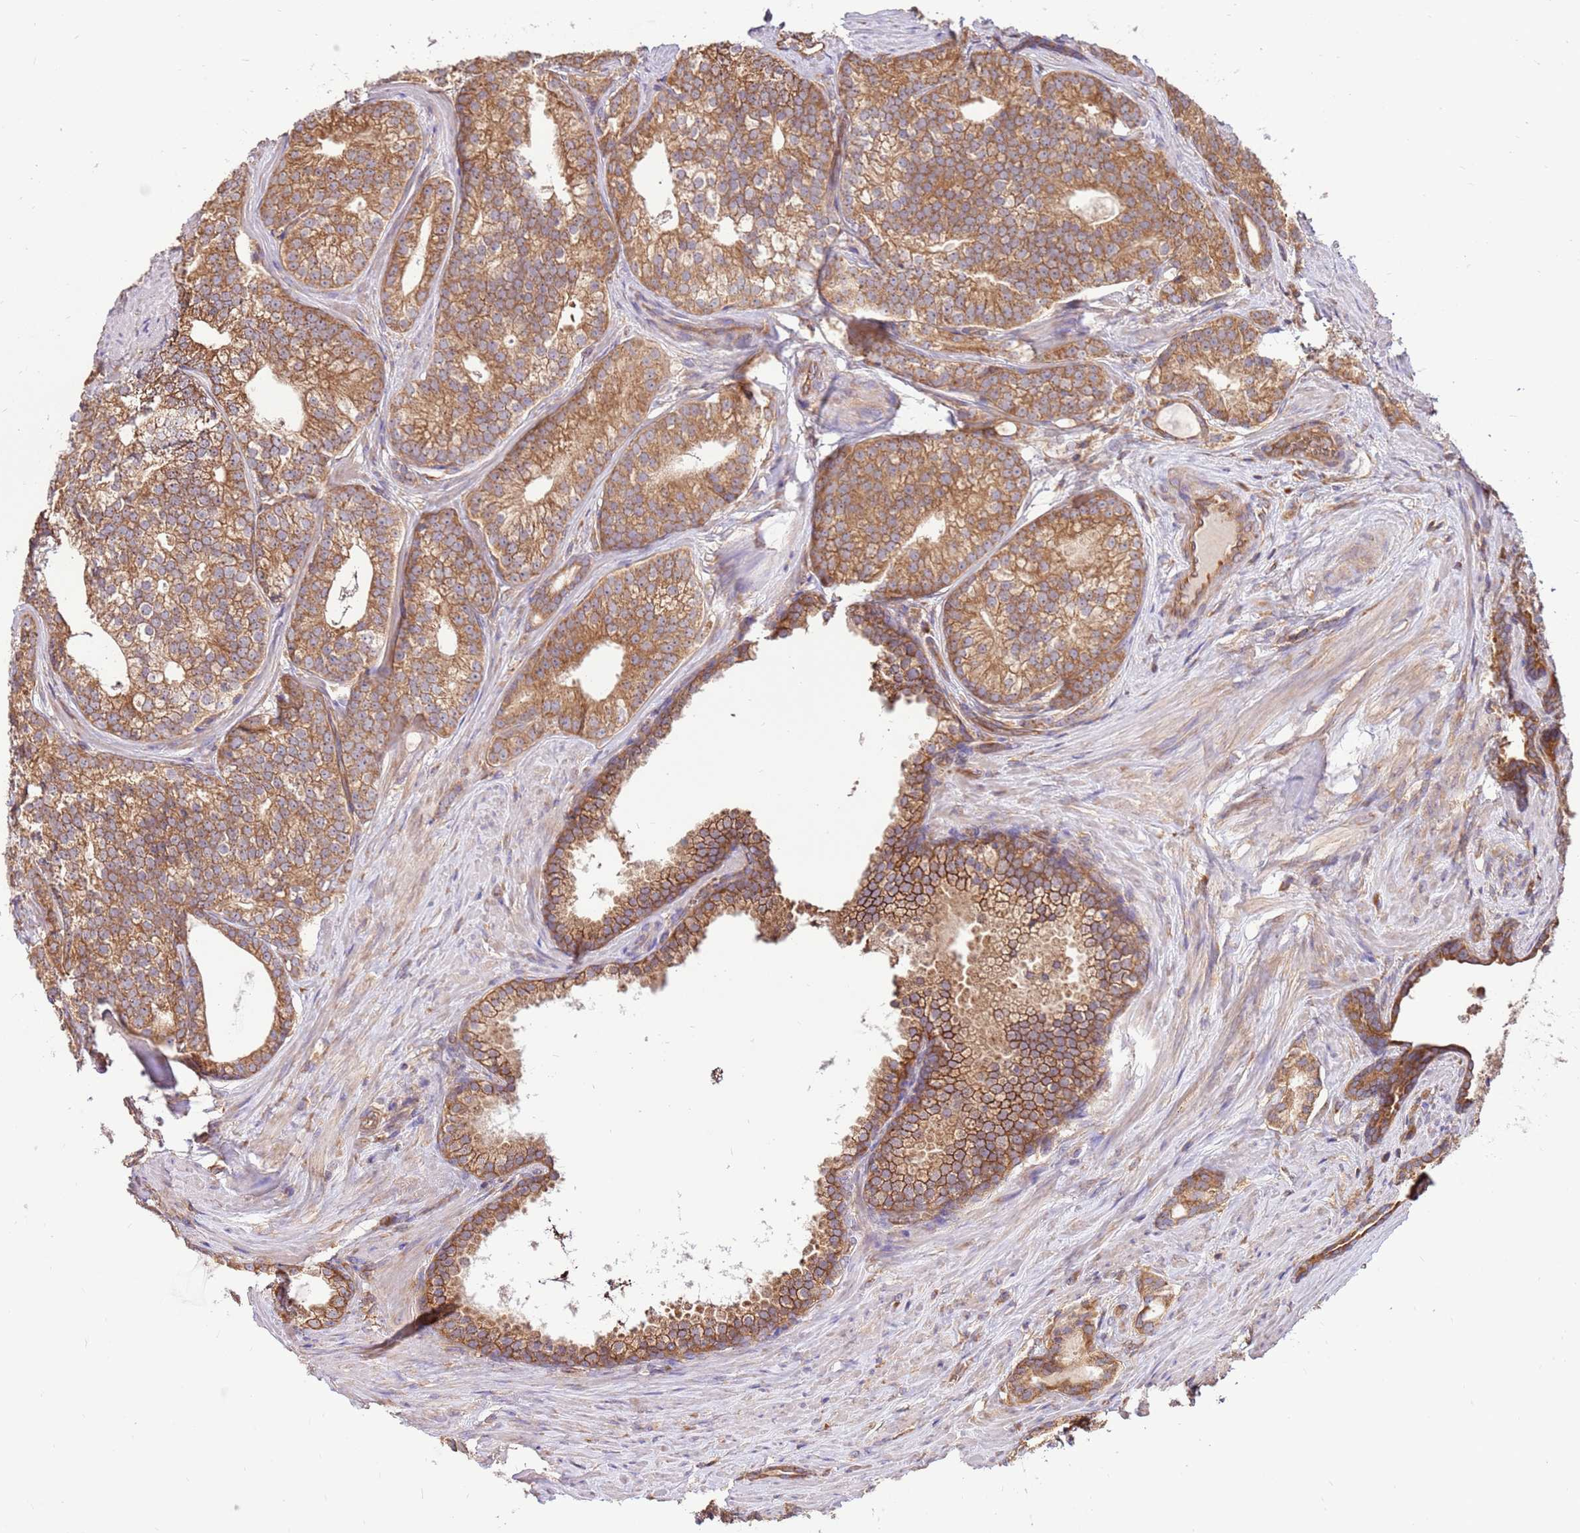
{"staining": {"intensity": "moderate", "quantity": ">75%", "location": "cytoplasmic/membranous"}, "tissue": "prostate cancer", "cell_type": "Tumor cells", "image_type": "cancer", "snomed": [{"axis": "morphology", "description": "Adenocarcinoma, Low grade"}, {"axis": "topography", "description": "Prostate"}], "caption": "Adenocarcinoma (low-grade) (prostate) stained with a protein marker demonstrates moderate staining in tumor cells.", "gene": "SLC44A5", "patient": {"sex": "male", "age": 71}}